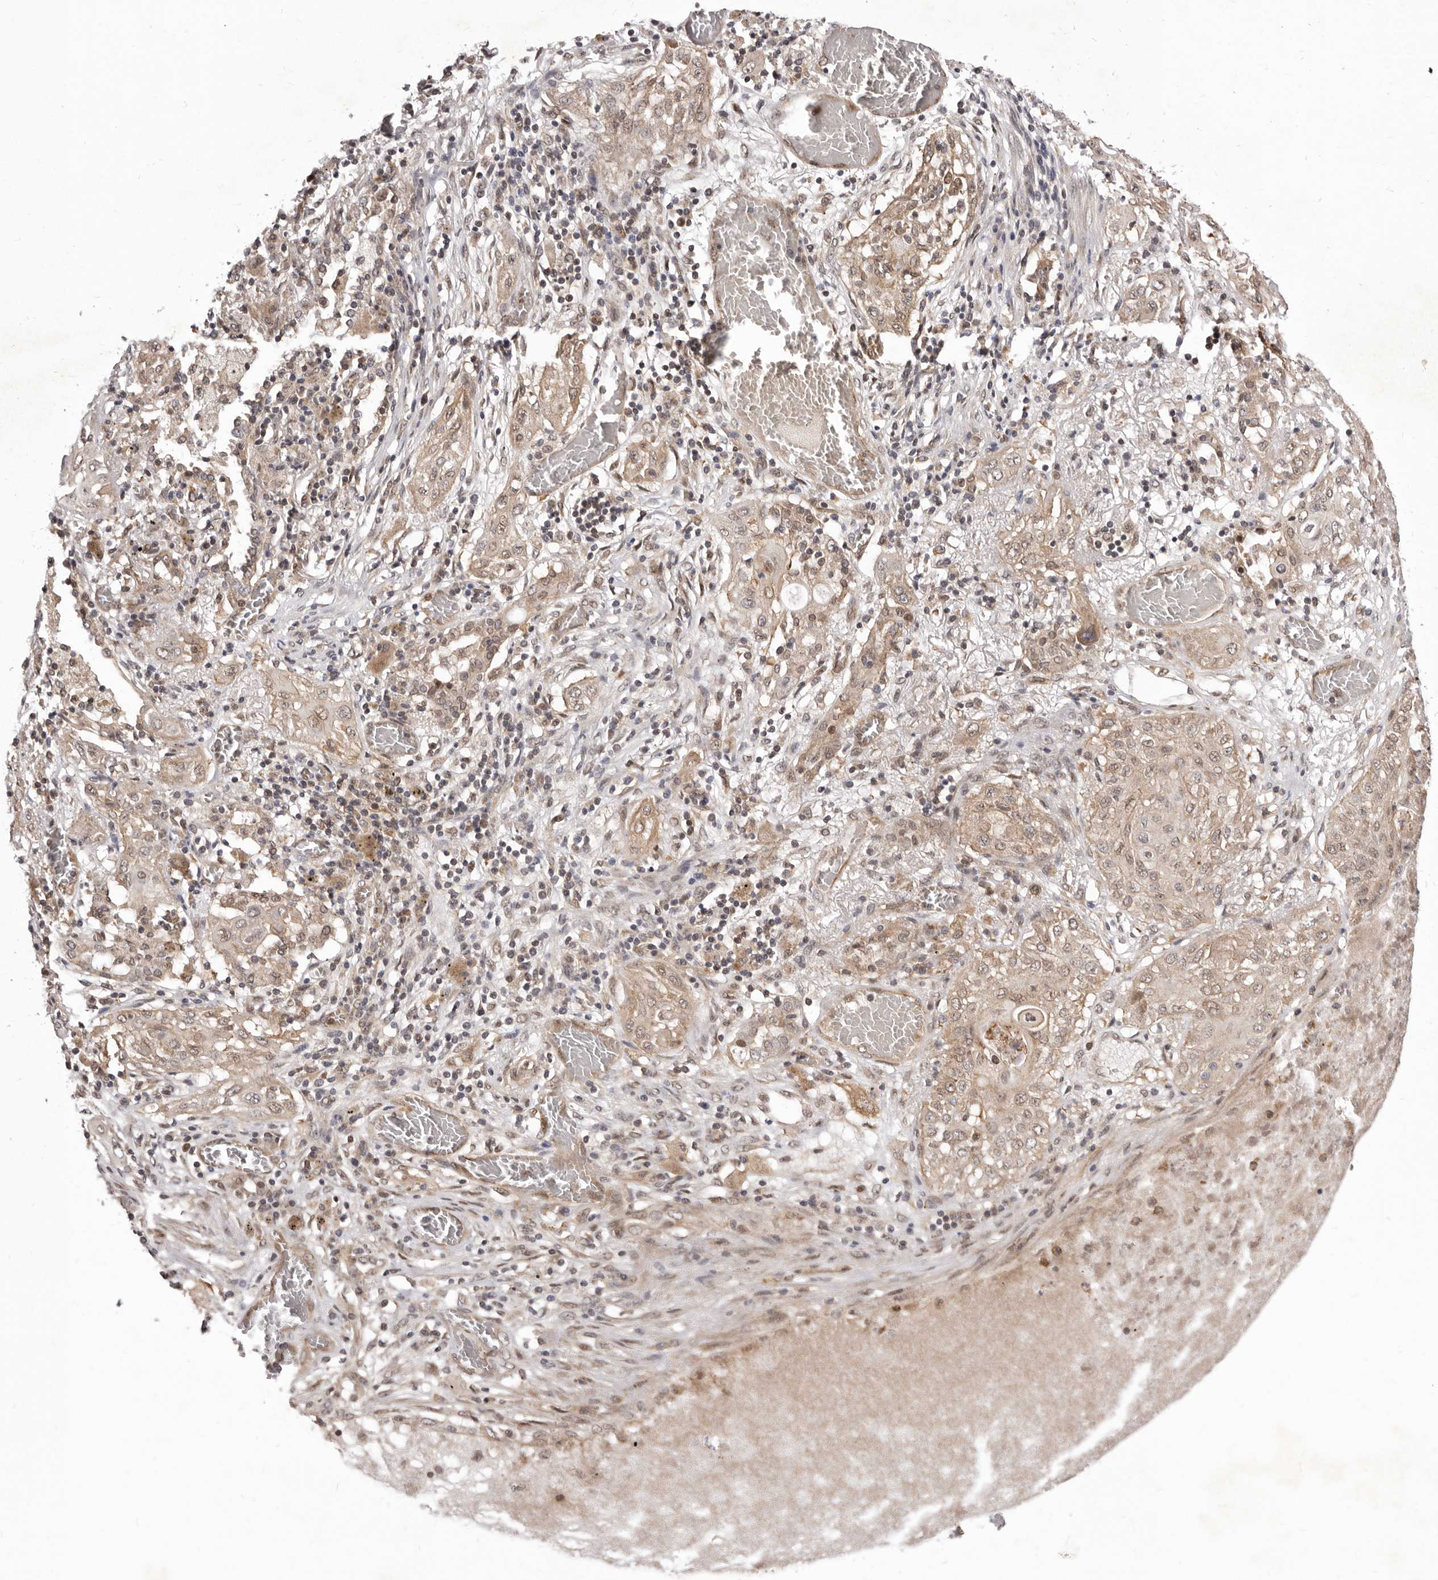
{"staining": {"intensity": "weak", "quantity": ">75%", "location": "cytoplasmic/membranous"}, "tissue": "lung cancer", "cell_type": "Tumor cells", "image_type": "cancer", "snomed": [{"axis": "morphology", "description": "Squamous cell carcinoma, NOS"}, {"axis": "topography", "description": "Lung"}], "caption": "High-magnification brightfield microscopy of squamous cell carcinoma (lung) stained with DAB (brown) and counterstained with hematoxylin (blue). tumor cells exhibit weak cytoplasmic/membranous positivity is present in approximately>75% of cells.", "gene": "GLRX3", "patient": {"sex": "female", "age": 47}}